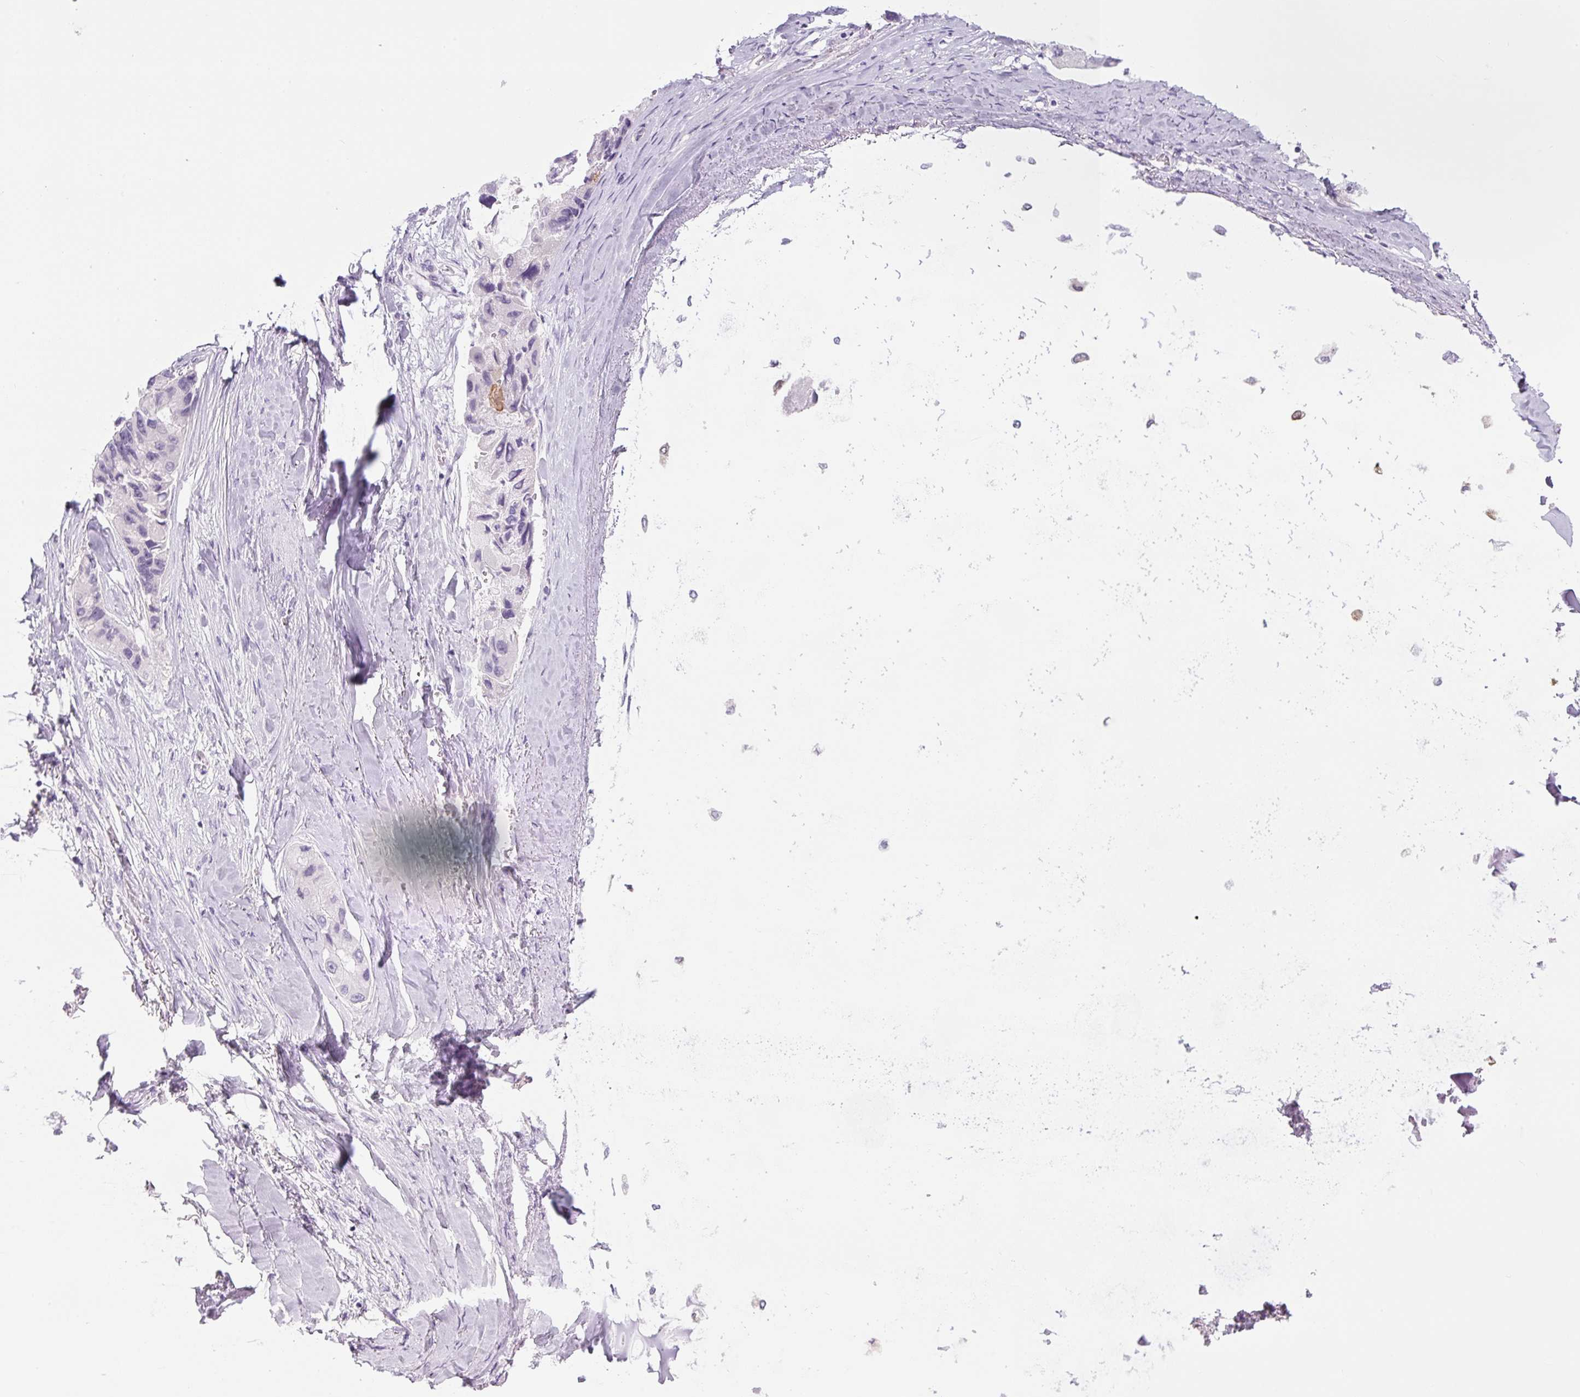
{"staining": {"intensity": "negative", "quantity": "none", "location": "none"}, "tissue": "lung cancer", "cell_type": "Tumor cells", "image_type": "cancer", "snomed": [{"axis": "morphology", "description": "Adenocarcinoma, NOS"}, {"axis": "topography", "description": "Lung"}], "caption": "This is an immunohistochemistry micrograph of human lung cancer. There is no staining in tumor cells.", "gene": "COL9A2", "patient": {"sex": "female", "age": 54}}